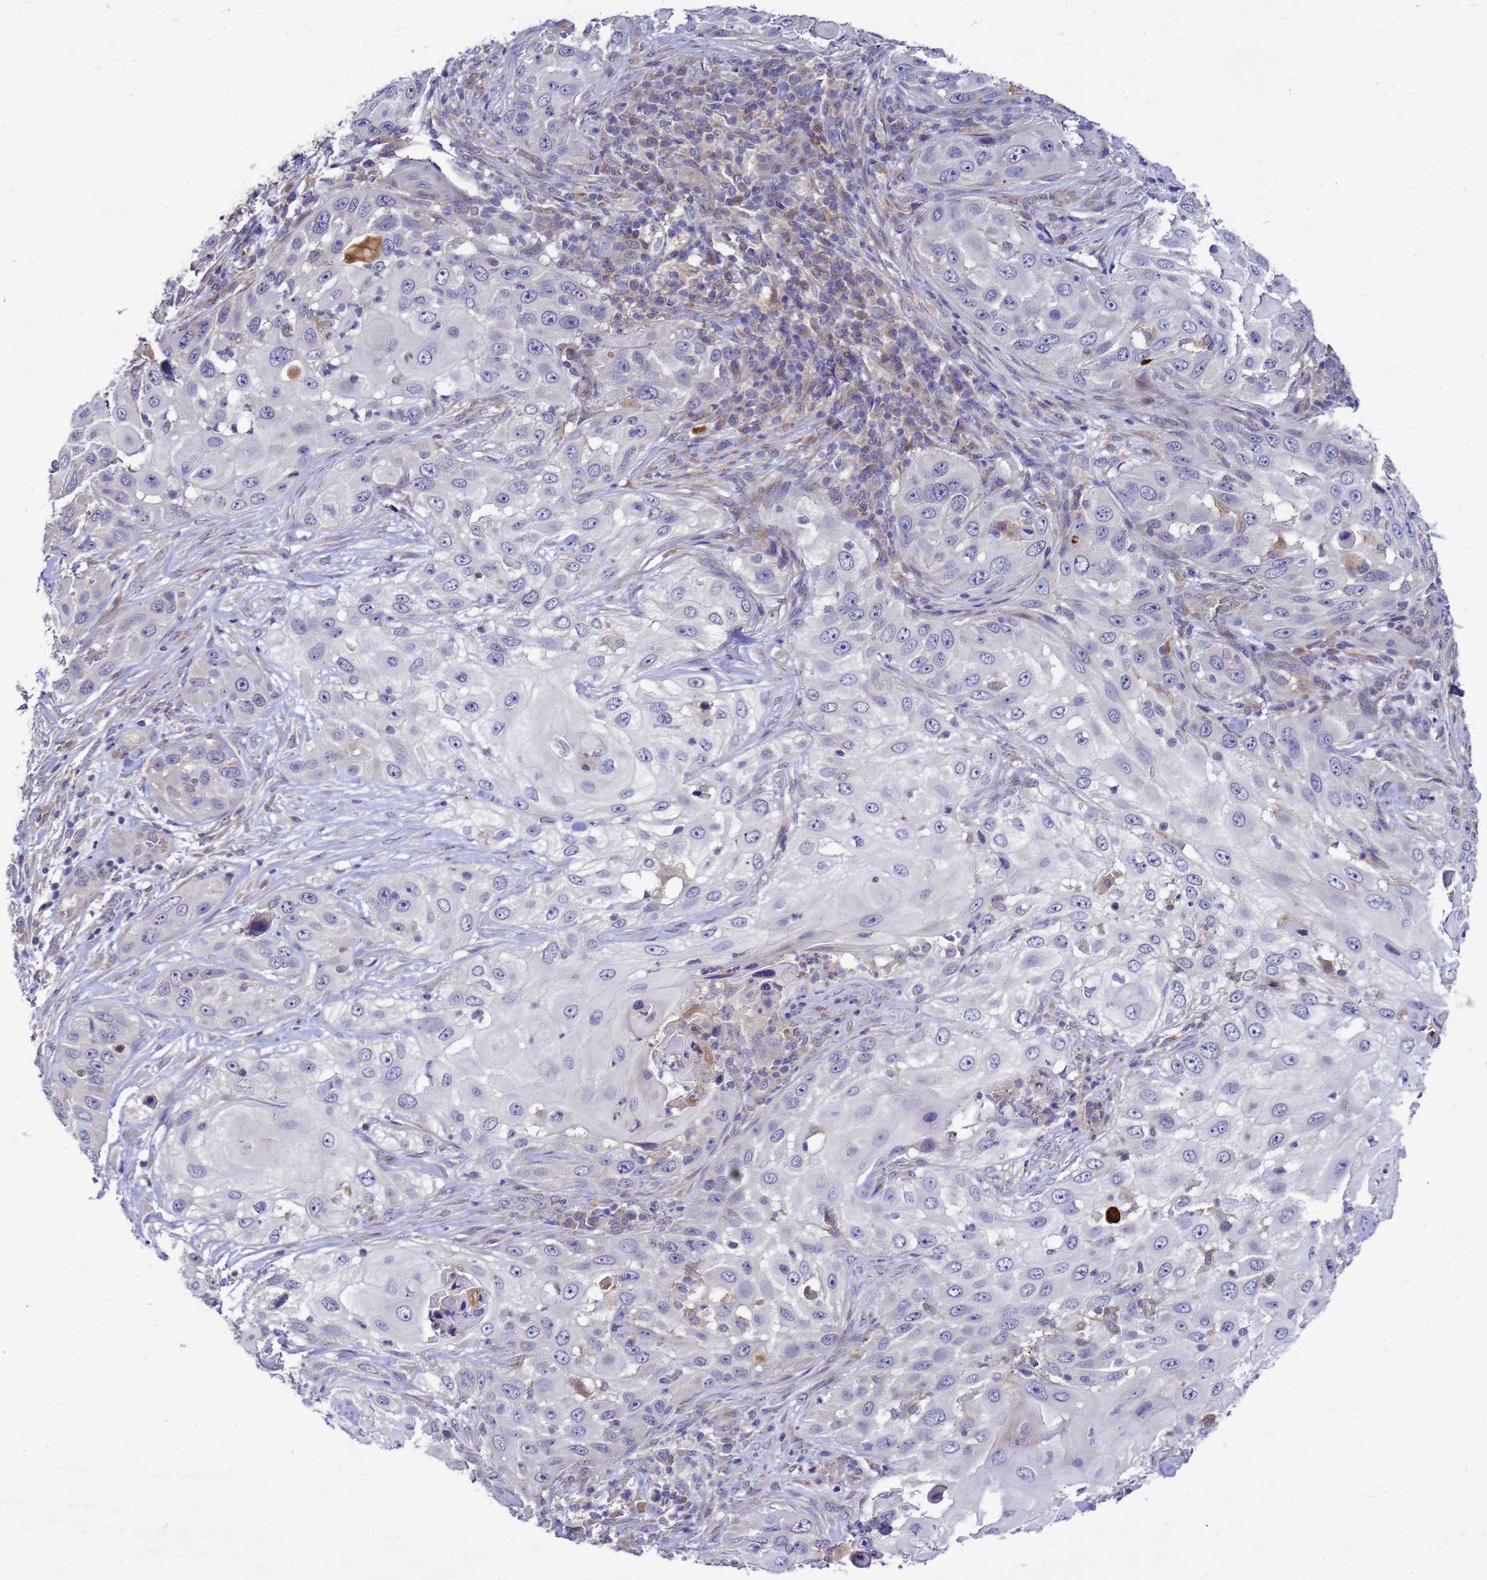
{"staining": {"intensity": "negative", "quantity": "none", "location": "none"}, "tissue": "skin cancer", "cell_type": "Tumor cells", "image_type": "cancer", "snomed": [{"axis": "morphology", "description": "Squamous cell carcinoma, NOS"}, {"axis": "topography", "description": "Skin"}], "caption": "Human skin cancer stained for a protein using IHC exhibits no positivity in tumor cells.", "gene": "EIF4EBP3", "patient": {"sex": "female", "age": 44}}